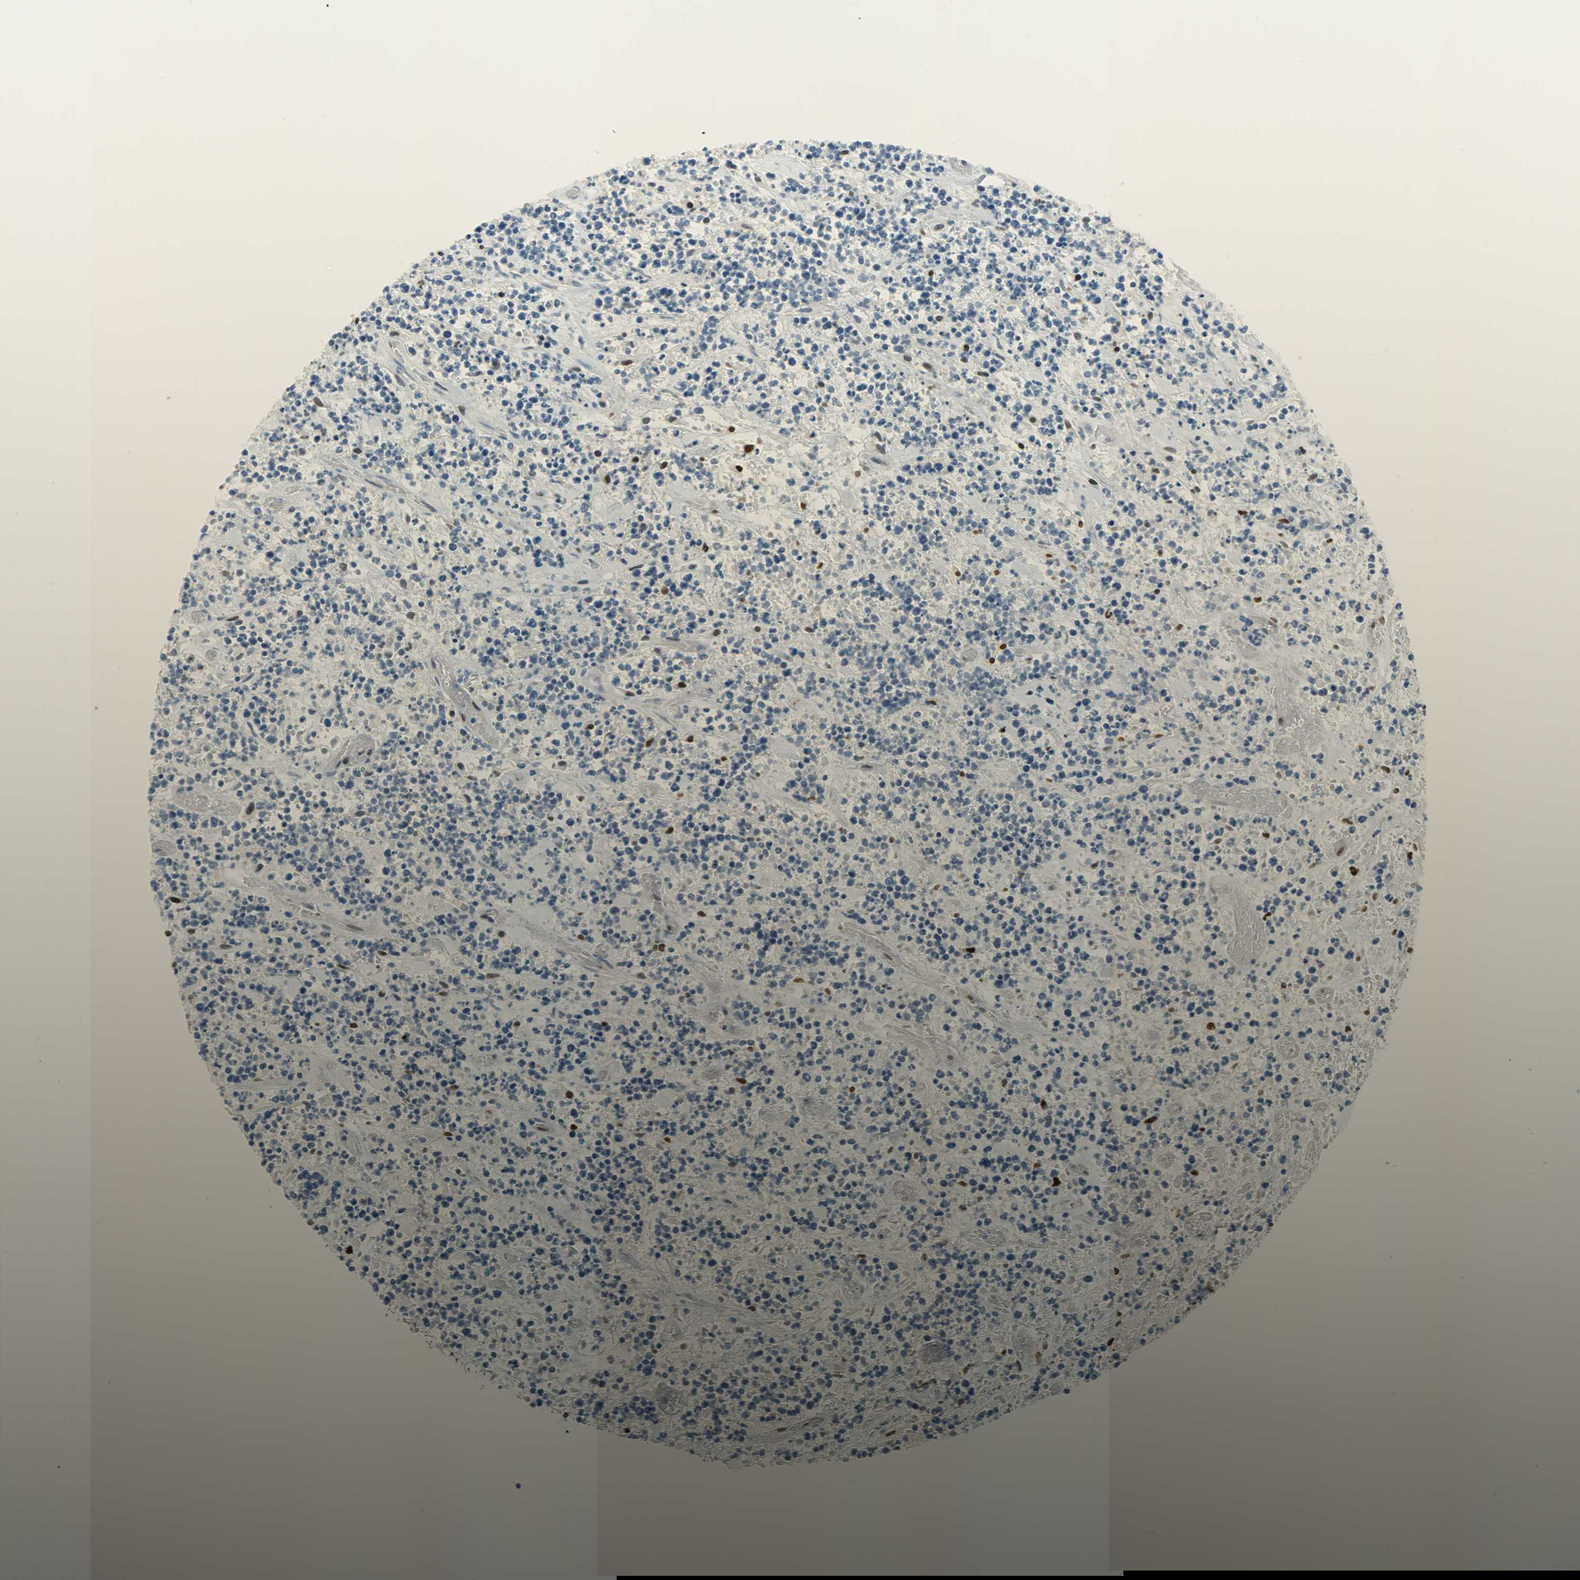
{"staining": {"intensity": "weak", "quantity": "<25%", "location": "nuclear"}, "tissue": "lymphoma", "cell_type": "Tumor cells", "image_type": "cancer", "snomed": [{"axis": "morphology", "description": "Malignant lymphoma, non-Hodgkin's type, High grade"}, {"axis": "topography", "description": "Soft tissue"}], "caption": "High-grade malignant lymphoma, non-Hodgkin's type stained for a protein using immunohistochemistry demonstrates no expression tumor cells.", "gene": "JUNB", "patient": {"sex": "male", "age": 18}}